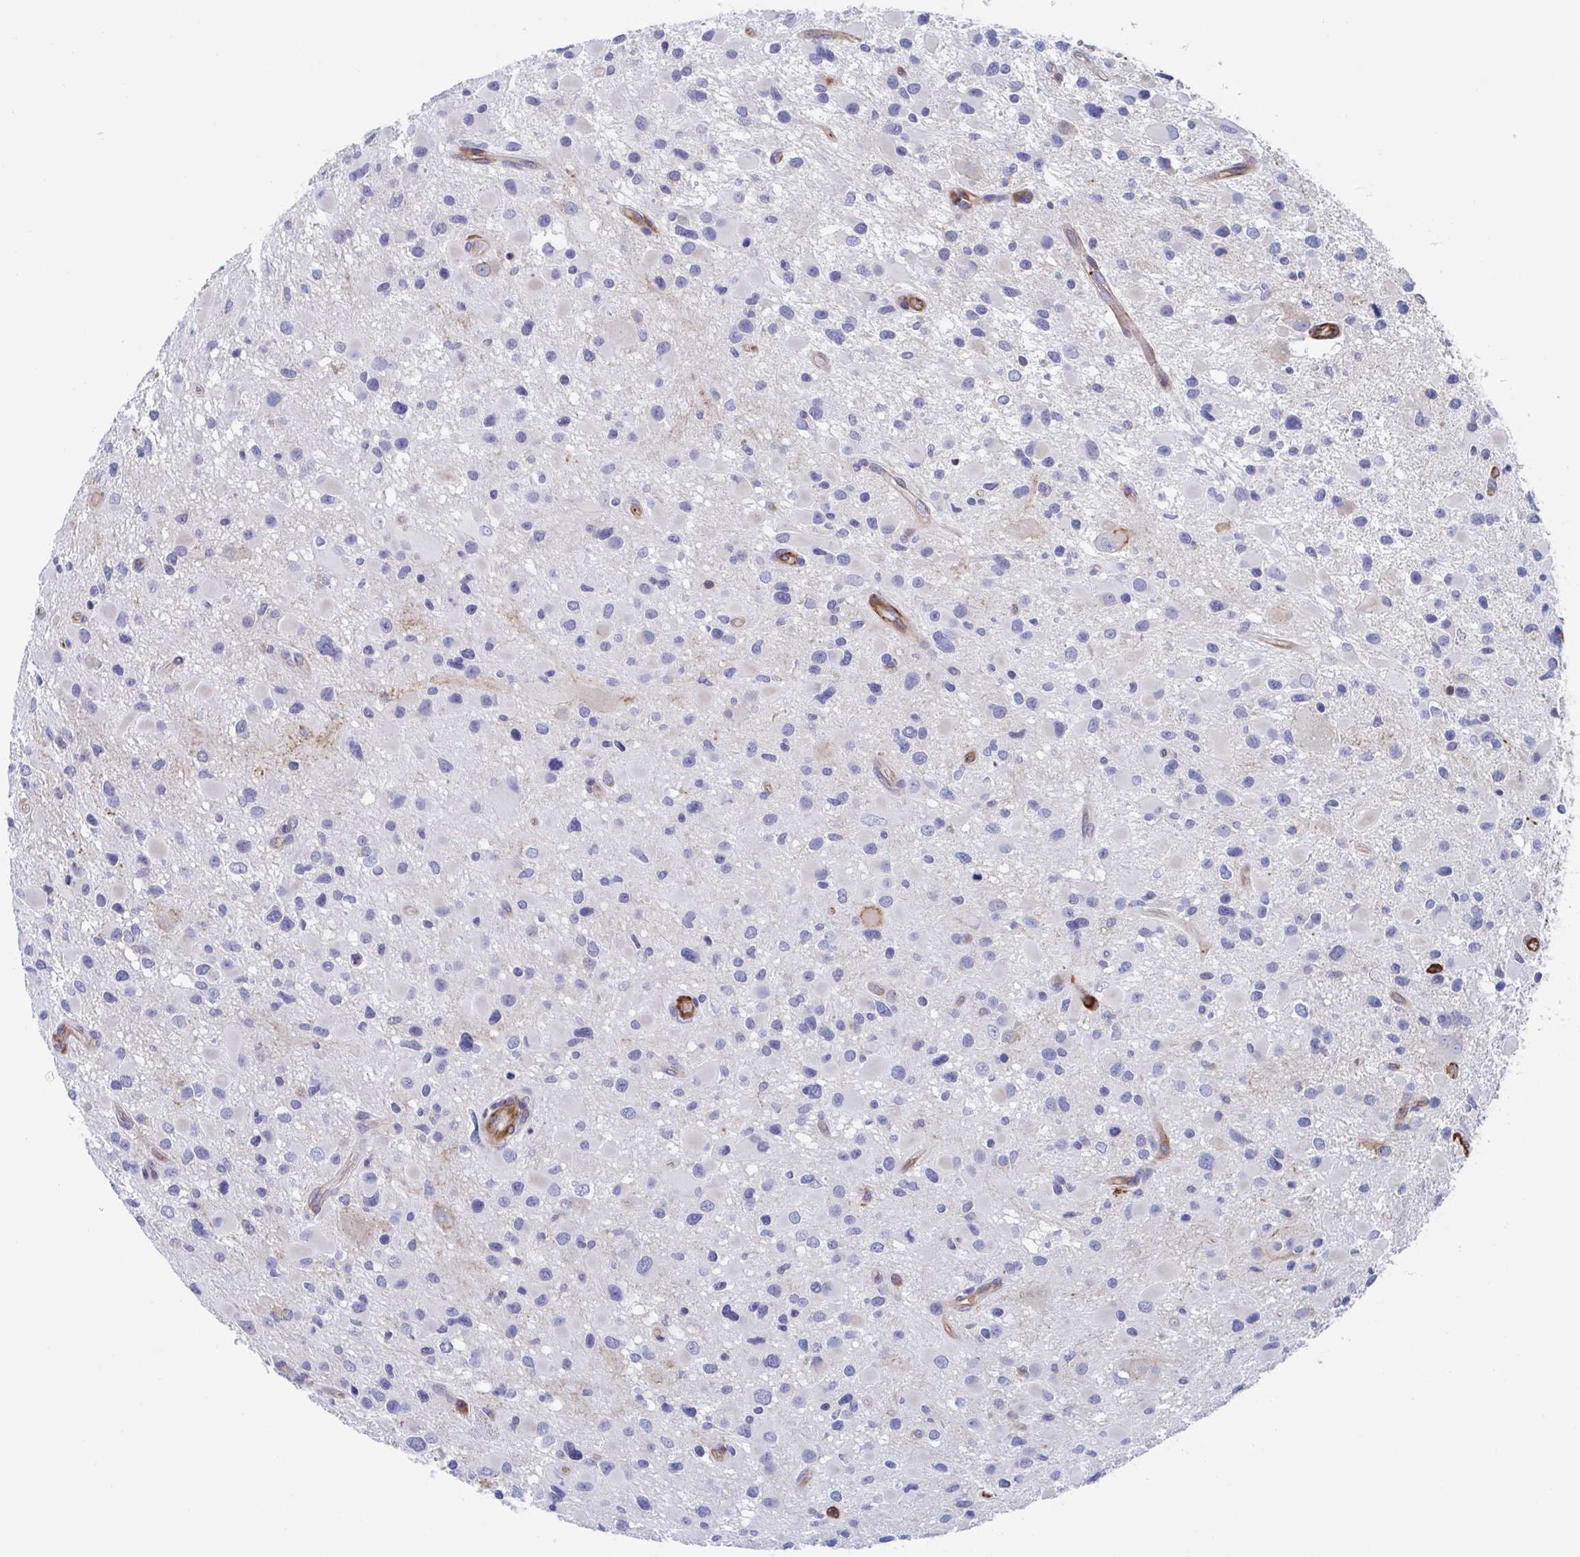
{"staining": {"intensity": "negative", "quantity": "none", "location": "none"}, "tissue": "glioma", "cell_type": "Tumor cells", "image_type": "cancer", "snomed": [{"axis": "morphology", "description": "Glioma, malignant, Low grade"}, {"axis": "topography", "description": "Brain"}], "caption": "The immunohistochemistry (IHC) histopathology image has no significant expression in tumor cells of low-grade glioma (malignant) tissue.", "gene": "KLC3", "patient": {"sex": "female", "age": 32}}